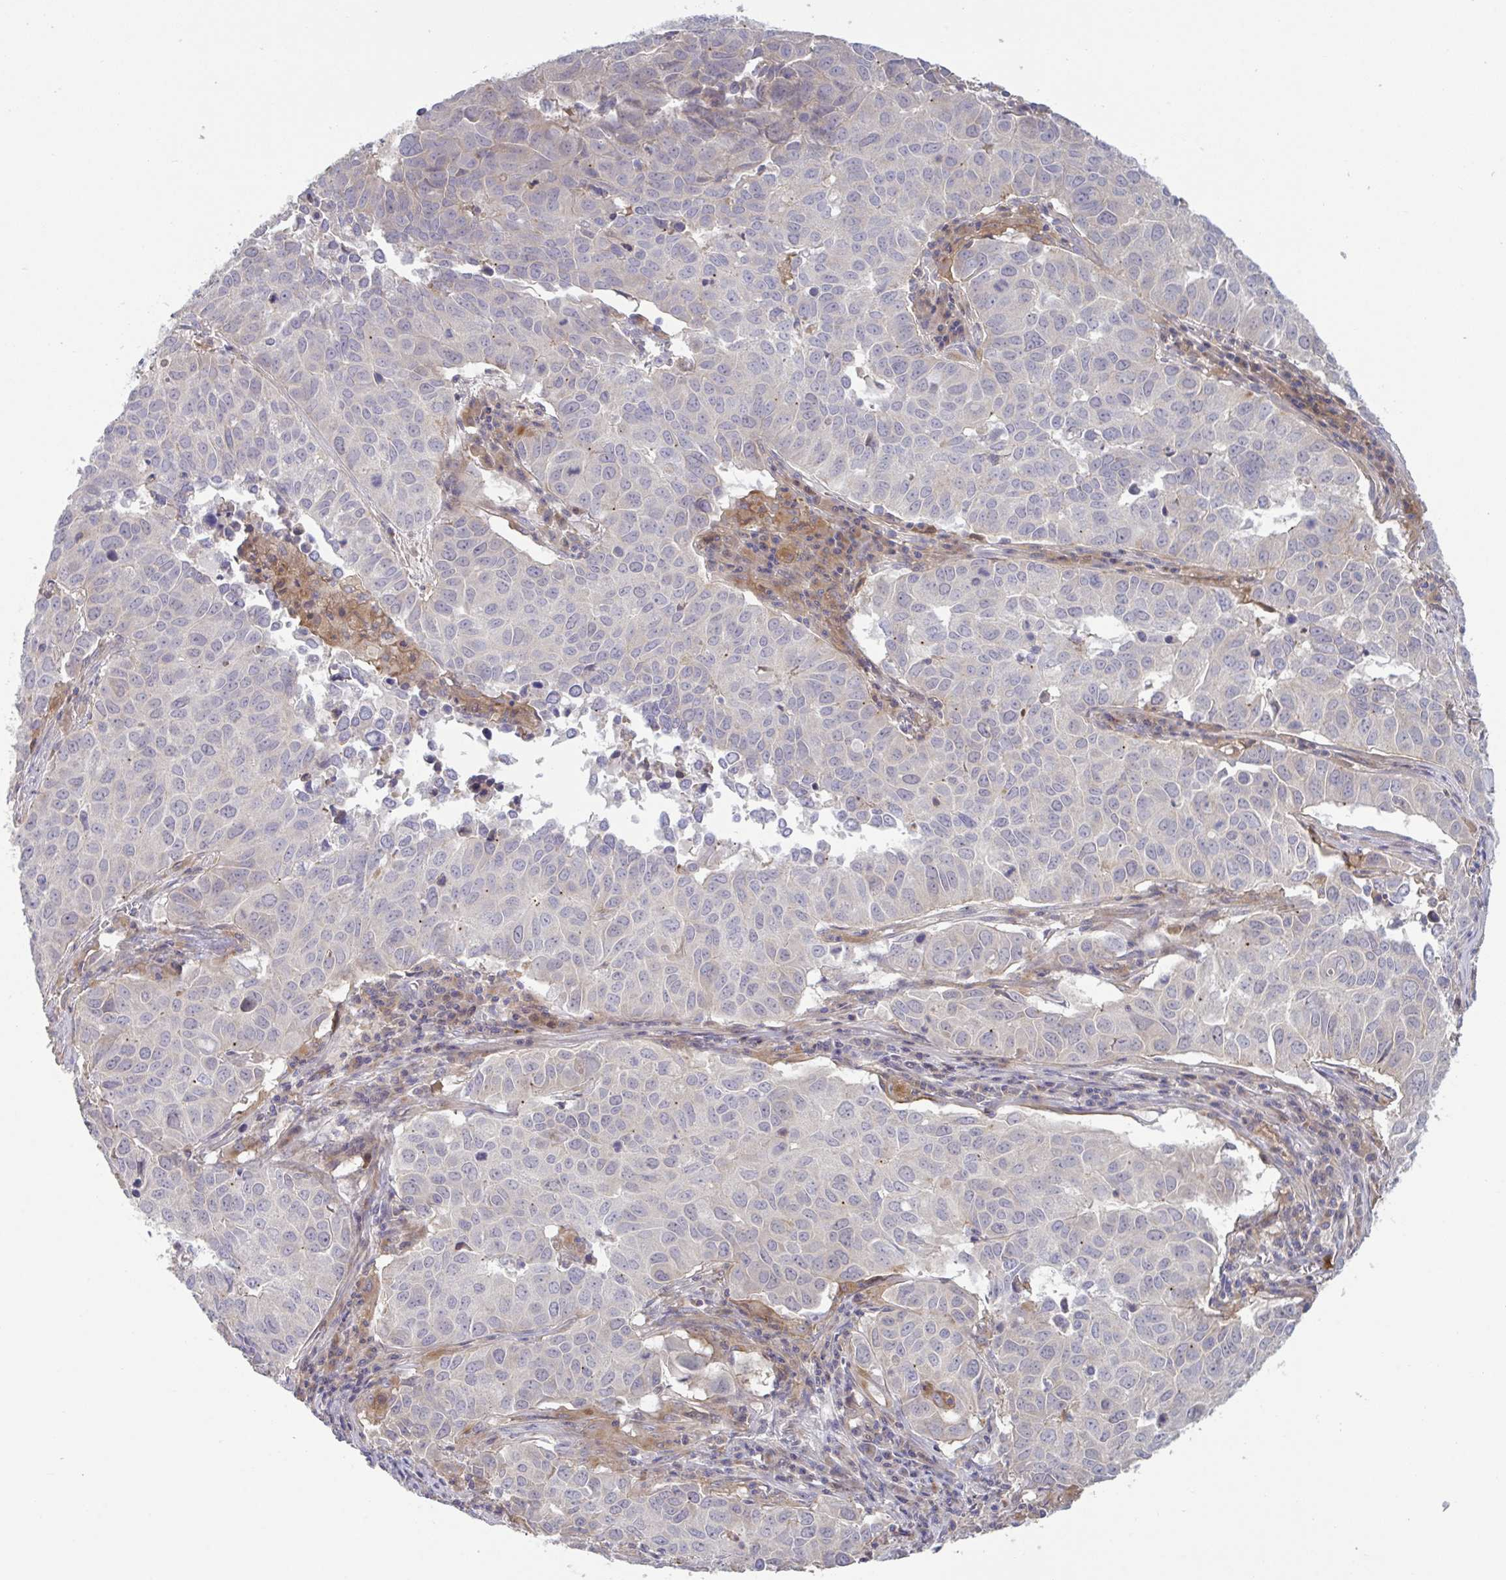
{"staining": {"intensity": "negative", "quantity": "none", "location": "none"}, "tissue": "lung cancer", "cell_type": "Tumor cells", "image_type": "cancer", "snomed": [{"axis": "morphology", "description": "Adenocarcinoma, NOS"}, {"axis": "topography", "description": "Lung"}], "caption": "Immunohistochemistry micrograph of lung cancer (adenocarcinoma) stained for a protein (brown), which exhibits no staining in tumor cells.", "gene": "IL1R1", "patient": {"sex": "female", "age": 50}}